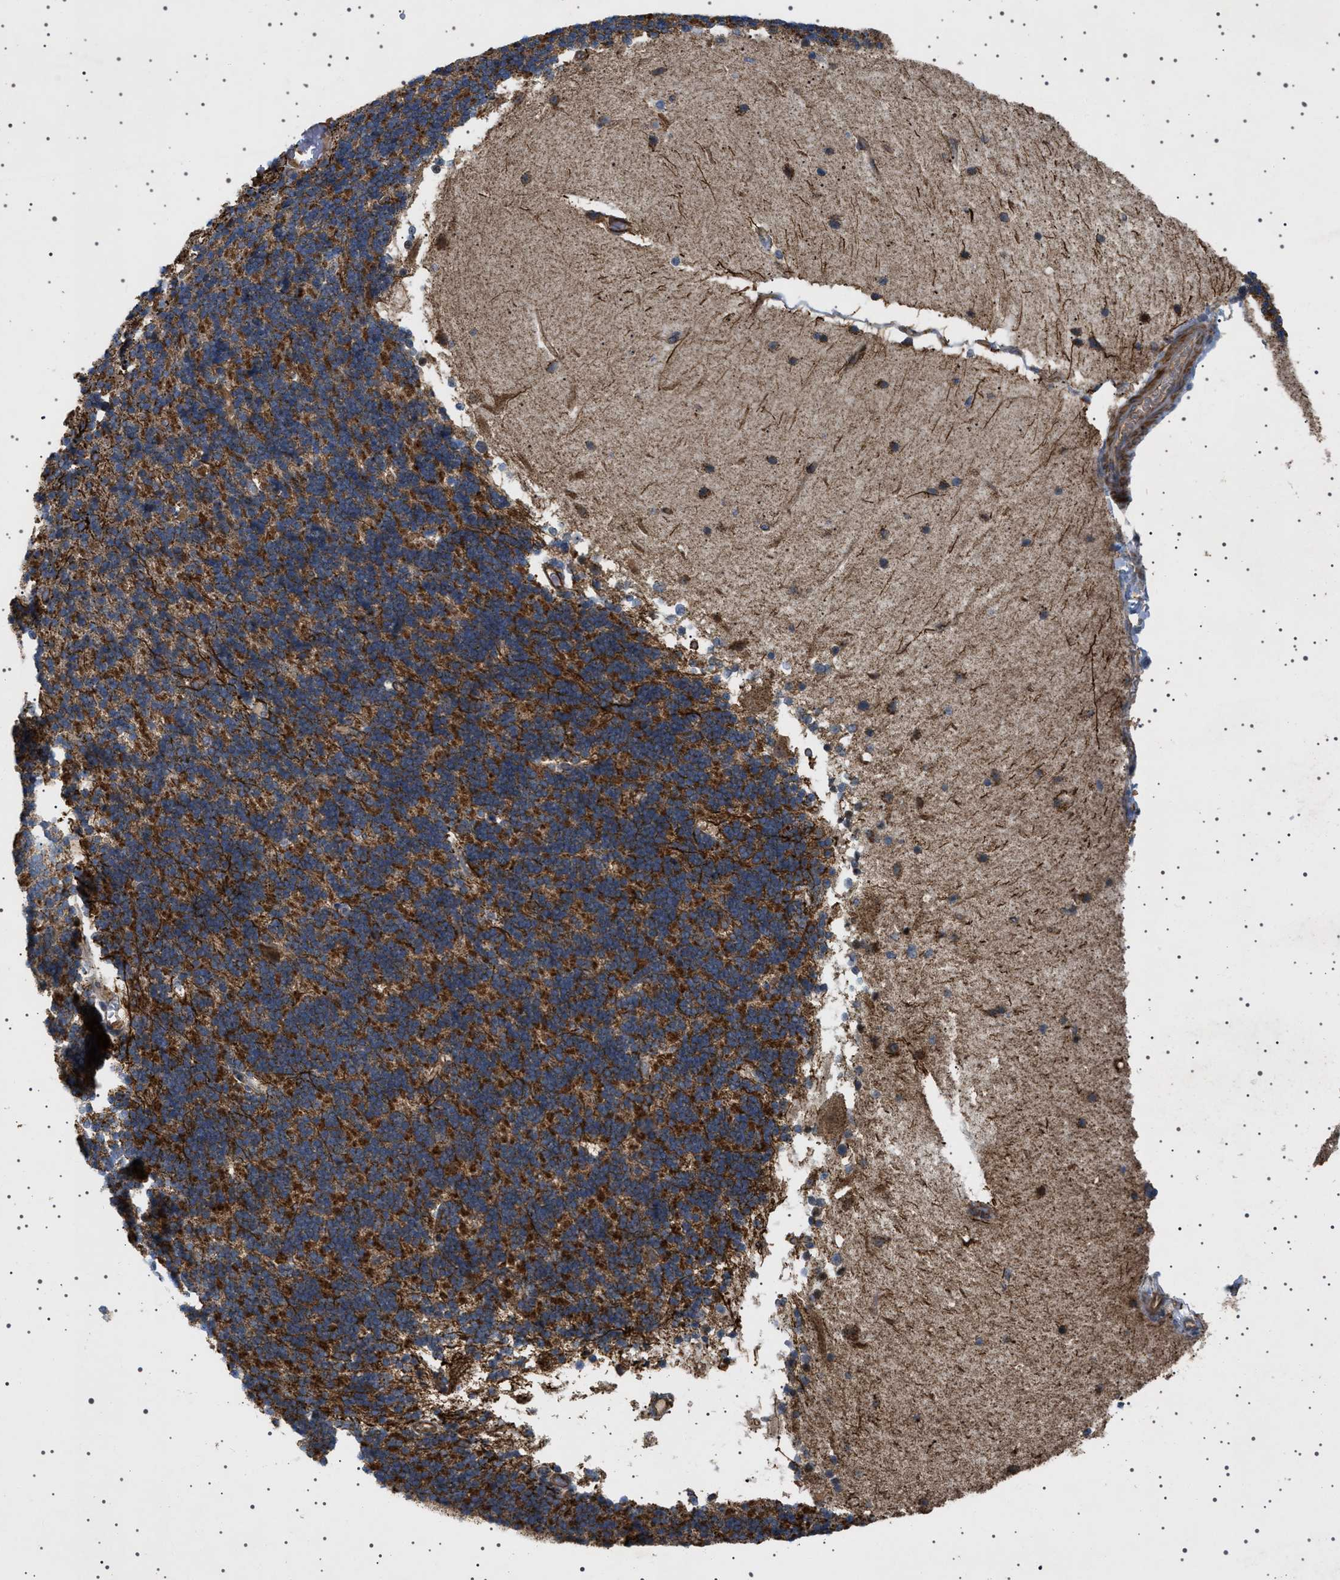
{"staining": {"intensity": "strong", "quantity": ">75%", "location": "cytoplasmic/membranous"}, "tissue": "cerebellum", "cell_type": "Cells in granular layer", "image_type": "normal", "snomed": [{"axis": "morphology", "description": "Normal tissue, NOS"}, {"axis": "topography", "description": "Cerebellum"}], "caption": "Strong cytoplasmic/membranous positivity for a protein is seen in about >75% of cells in granular layer of benign cerebellum using immunohistochemistry (IHC).", "gene": "CCDC186", "patient": {"sex": "female", "age": 54}}